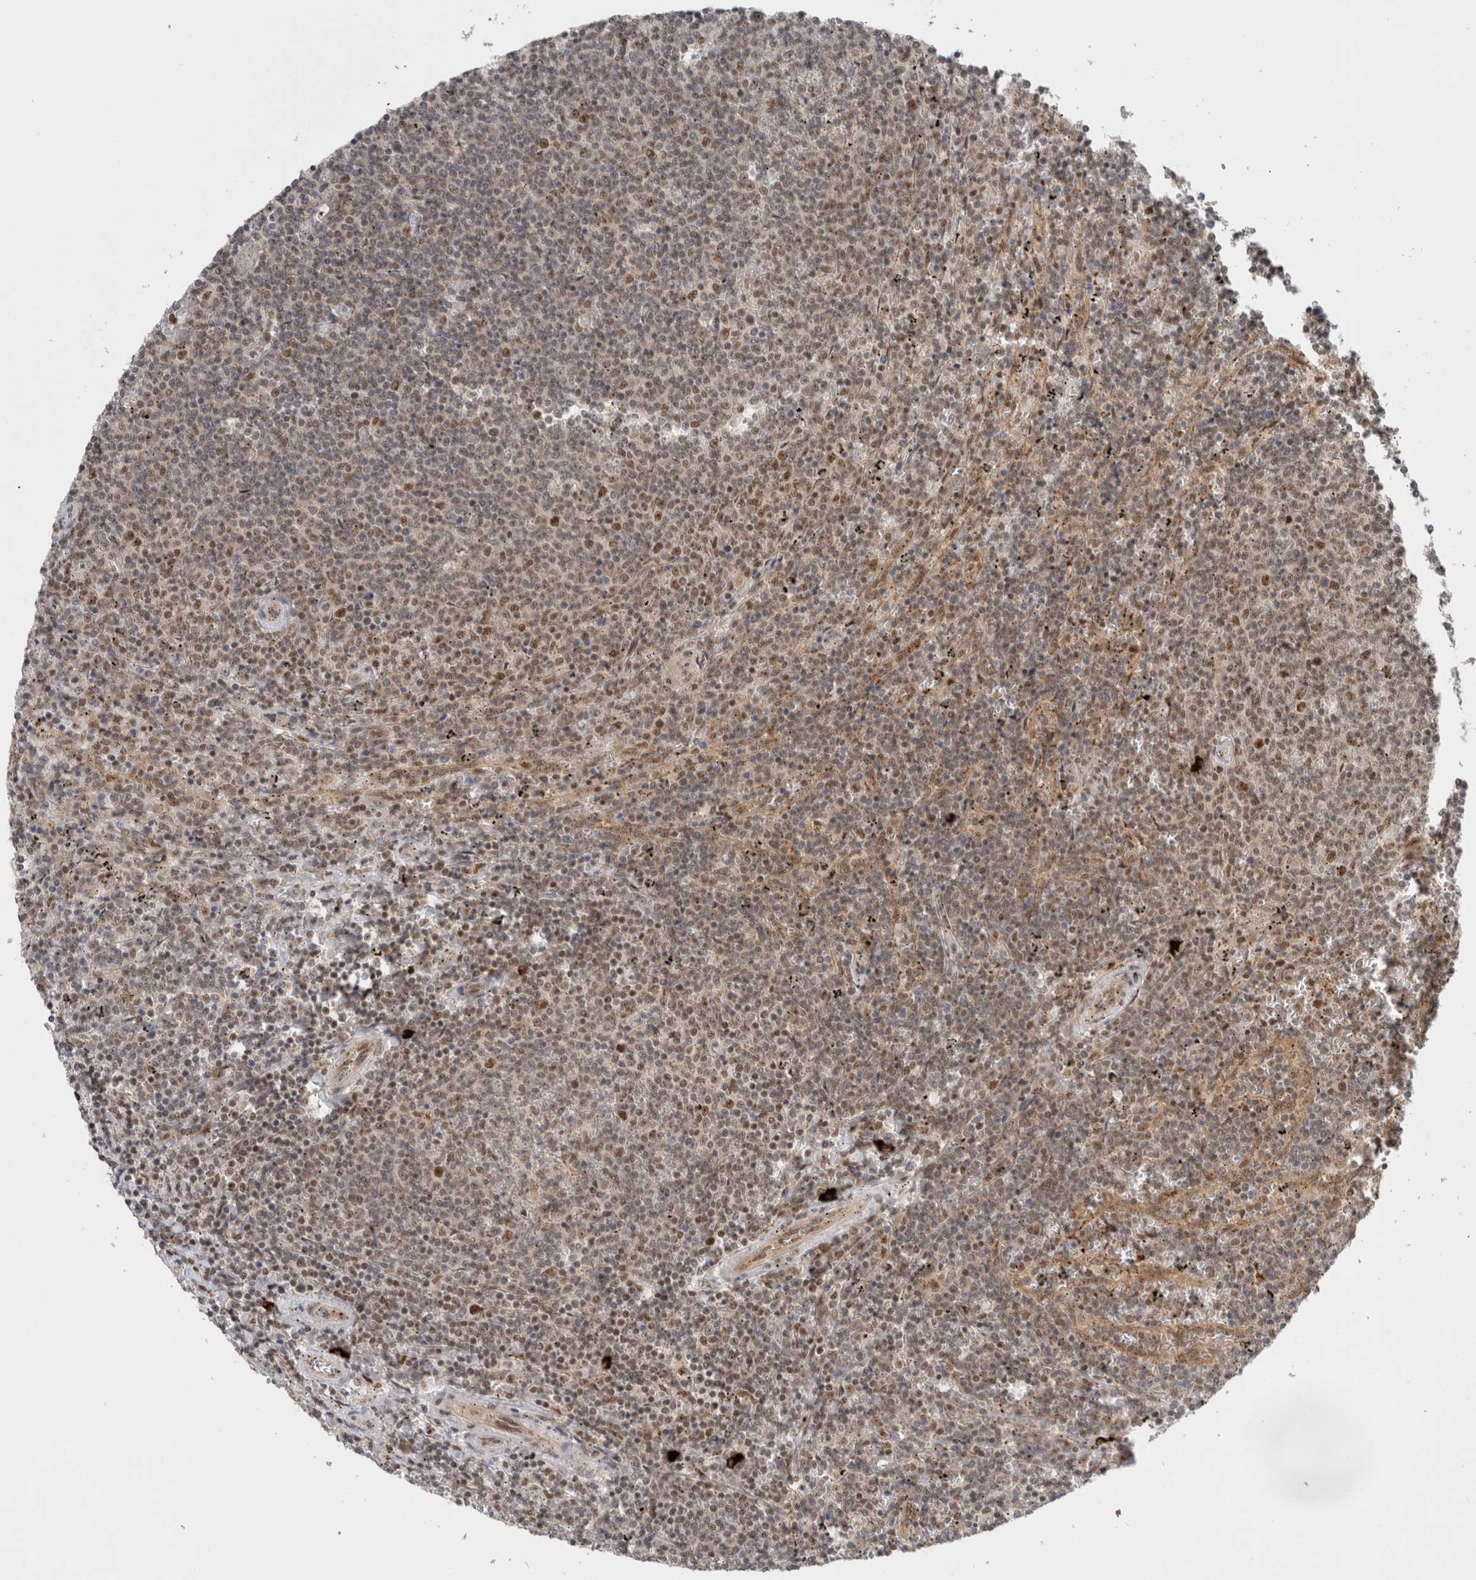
{"staining": {"intensity": "weak", "quantity": ">75%", "location": "nuclear"}, "tissue": "lymphoma", "cell_type": "Tumor cells", "image_type": "cancer", "snomed": [{"axis": "morphology", "description": "Malignant lymphoma, non-Hodgkin's type, Low grade"}, {"axis": "topography", "description": "Spleen"}], "caption": "Immunohistochemical staining of human low-grade malignant lymphoma, non-Hodgkin's type reveals weak nuclear protein staining in approximately >75% of tumor cells. The staining was performed using DAB to visualize the protein expression in brown, while the nuclei were stained in blue with hematoxylin (Magnification: 20x).", "gene": "MPHOSPH6", "patient": {"sex": "female", "age": 50}}